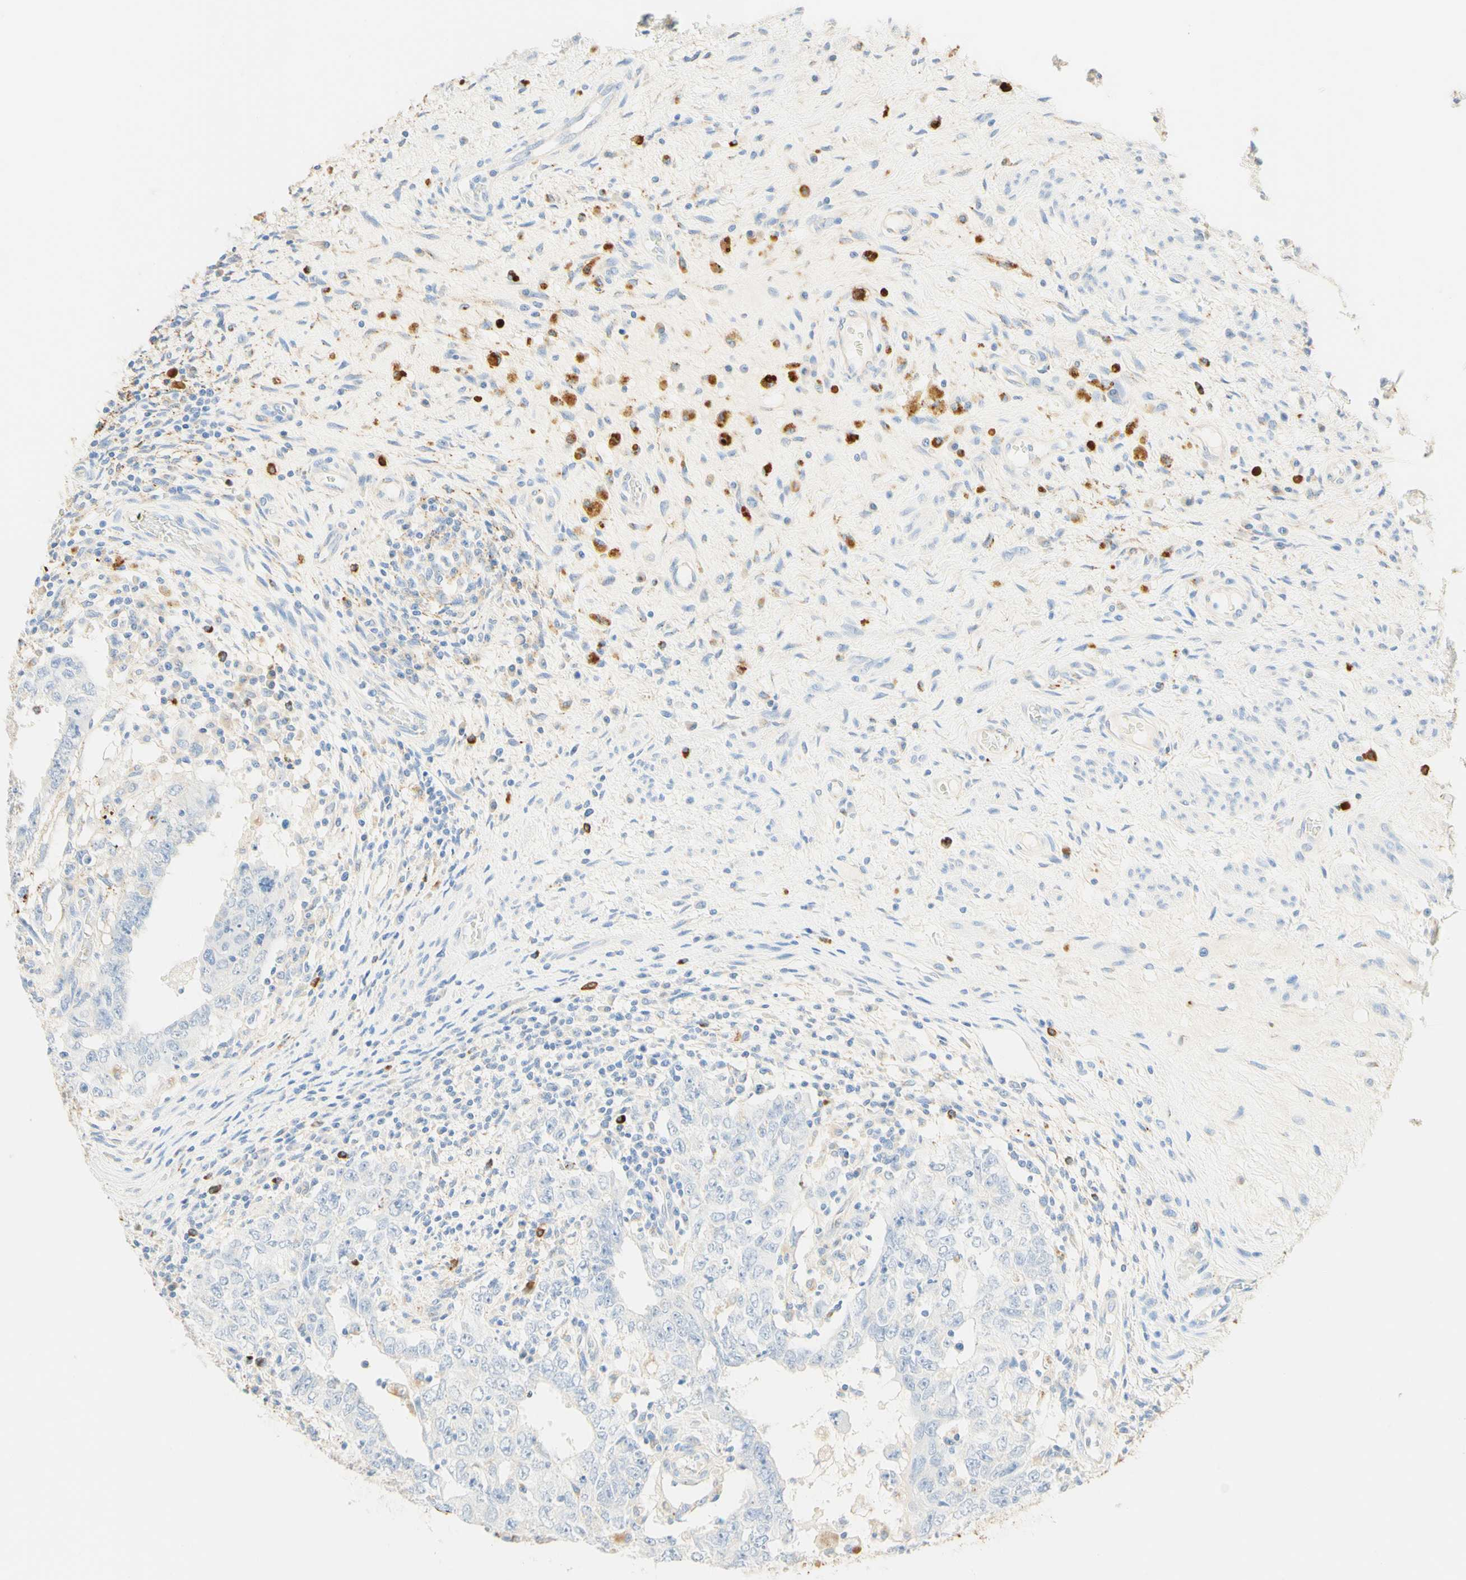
{"staining": {"intensity": "negative", "quantity": "none", "location": "none"}, "tissue": "testis cancer", "cell_type": "Tumor cells", "image_type": "cancer", "snomed": [{"axis": "morphology", "description": "Carcinoma, Embryonal, NOS"}, {"axis": "topography", "description": "Testis"}], "caption": "Embryonal carcinoma (testis) was stained to show a protein in brown. There is no significant positivity in tumor cells.", "gene": "CD63", "patient": {"sex": "male", "age": 26}}